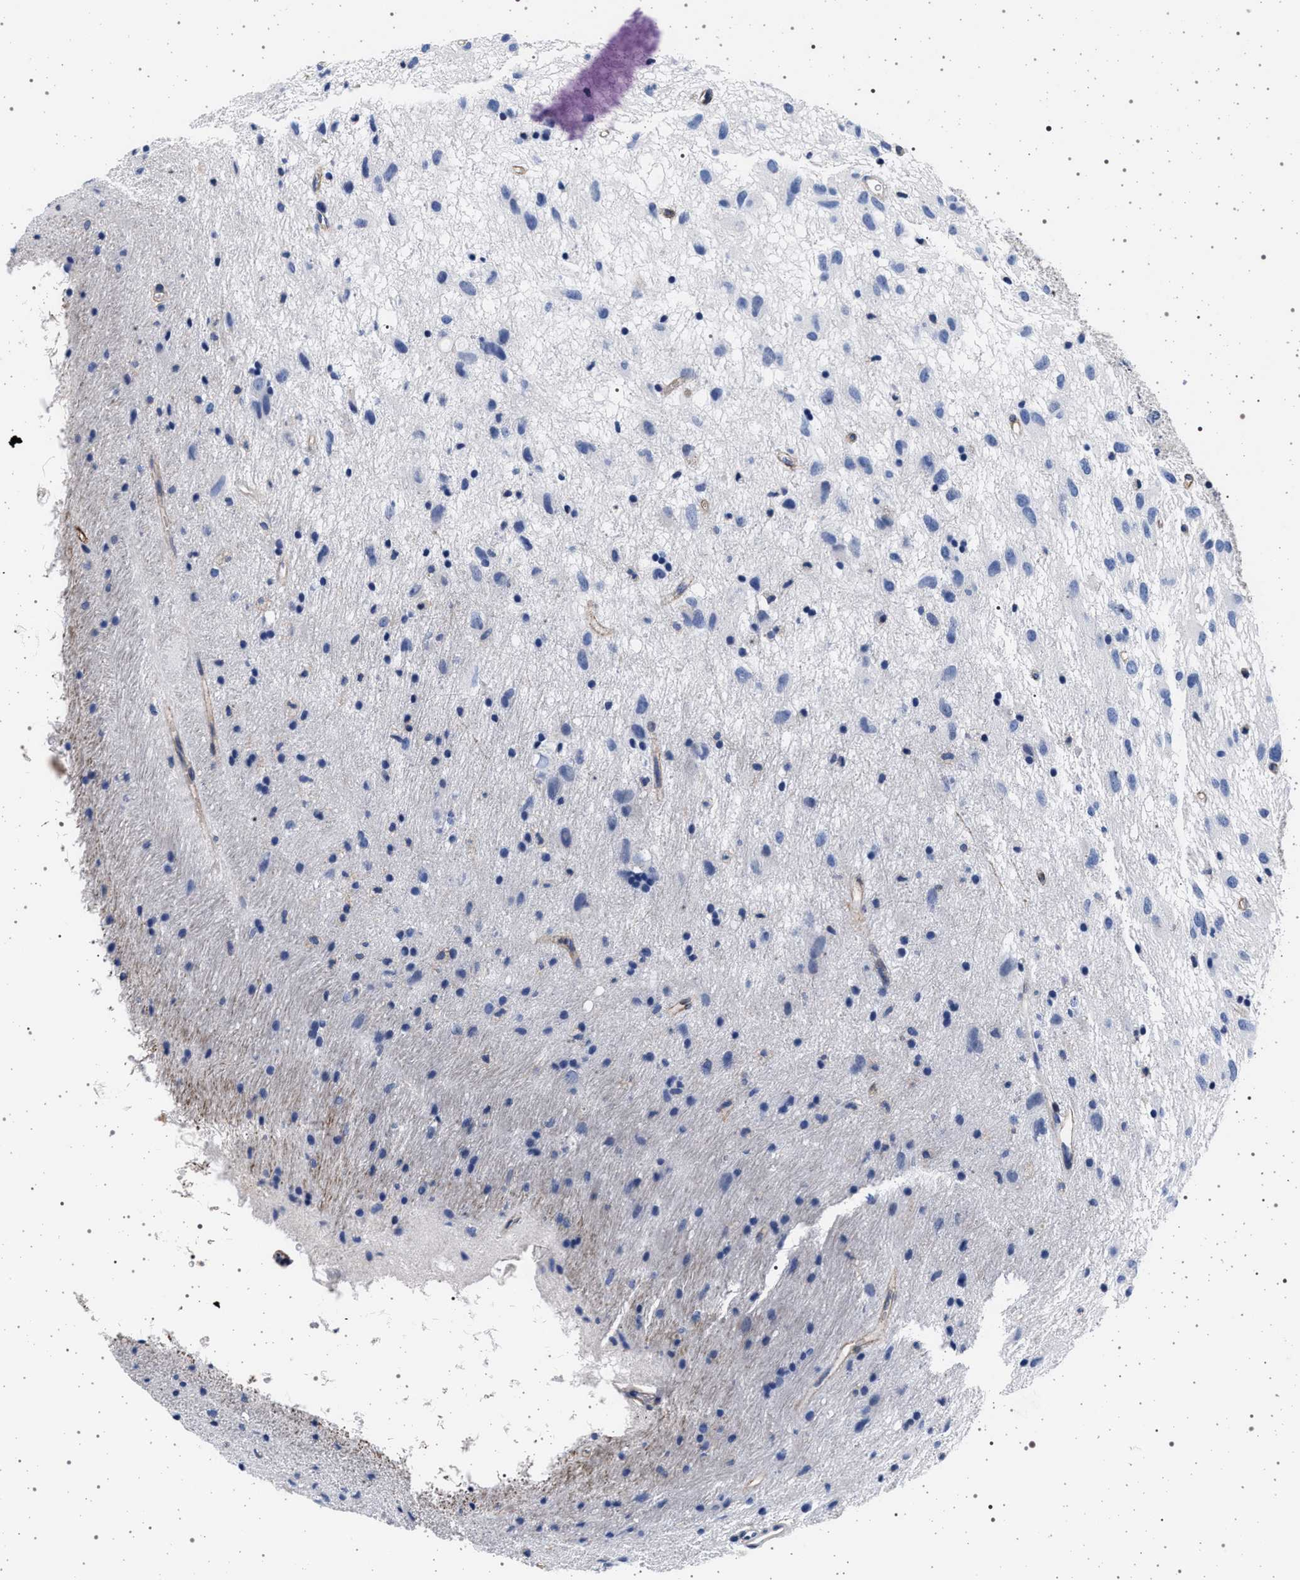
{"staining": {"intensity": "negative", "quantity": "none", "location": "none"}, "tissue": "glioma", "cell_type": "Tumor cells", "image_type": "cancer", "snomed": [{"axis": "morphology", "description": "Glioma, malignant, Low grade"}, {"axis": "topography", "description": "Brain"}], "caption": "Glioma was stained to show a protein in brown. There is no significant expression in tumor cells. (DAB (3,3'-diaminobenzidine) immunohistochemistry (IHC) visualized using brightfield microscopy, high magnification).", "gene": "SLC9A1", "patient": {"sex": "male", "age": 77}}